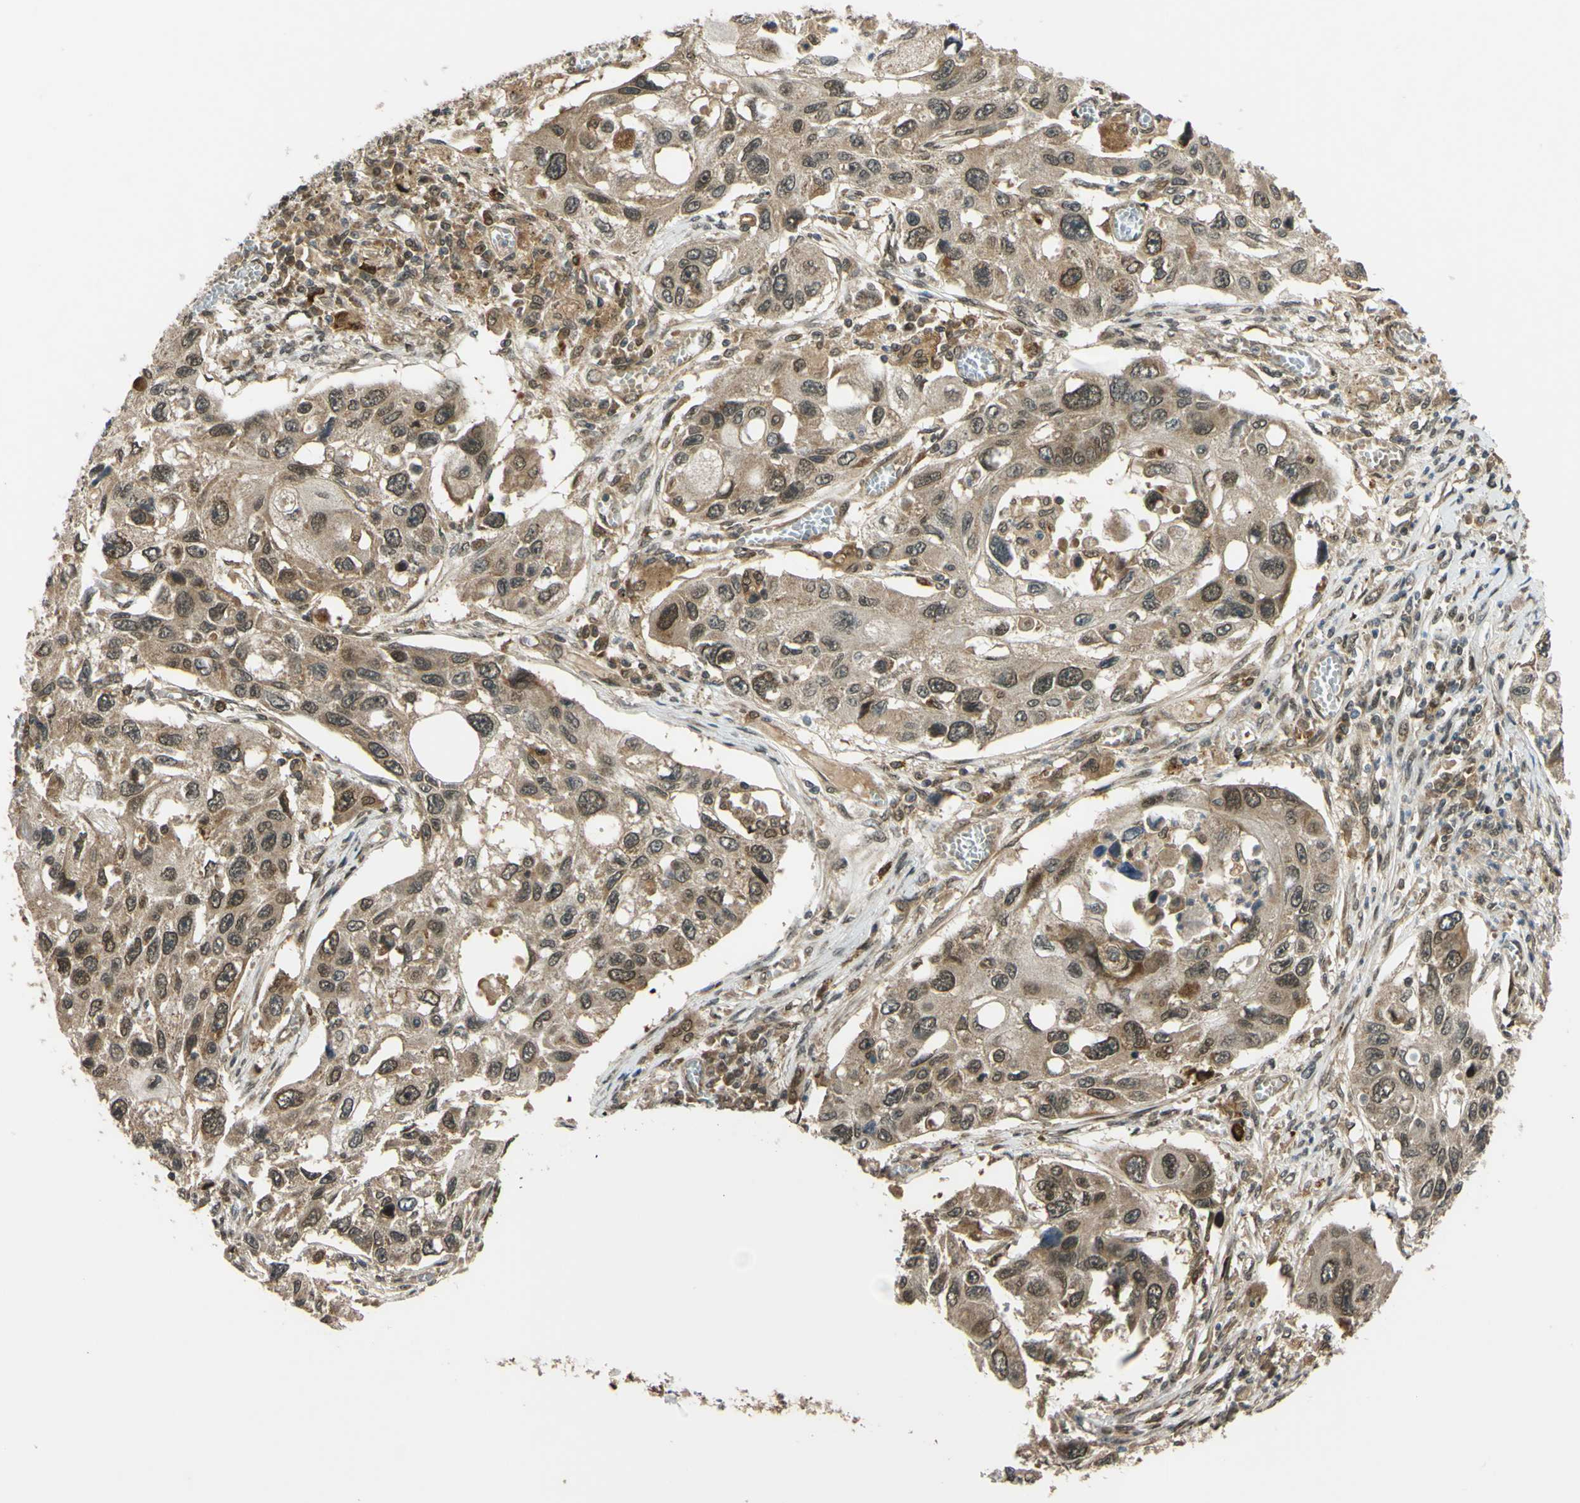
{"staining": {"intensity": "moderate", "quantity": ">75%", "location": "cytoplasmic/membranous,nuclear"}, "tissue": "lung cancer", "cell_type": "Tumor cells", "image_type": "cancer", "snomed": [{"axis": "morphology", "description": "Squamous cell carcinoma, NOS"}, {"axis": "topography", "description": "Lung"}], "caption": "About >75% of tumor cells in lung cancer demonstrate moderate cytoplasmic/membranous and nuclear protein staining as visualized by brown immunohistochemical staining.", "gene": "ABCC8", "patient": {"sex": "male", "age": 71}}